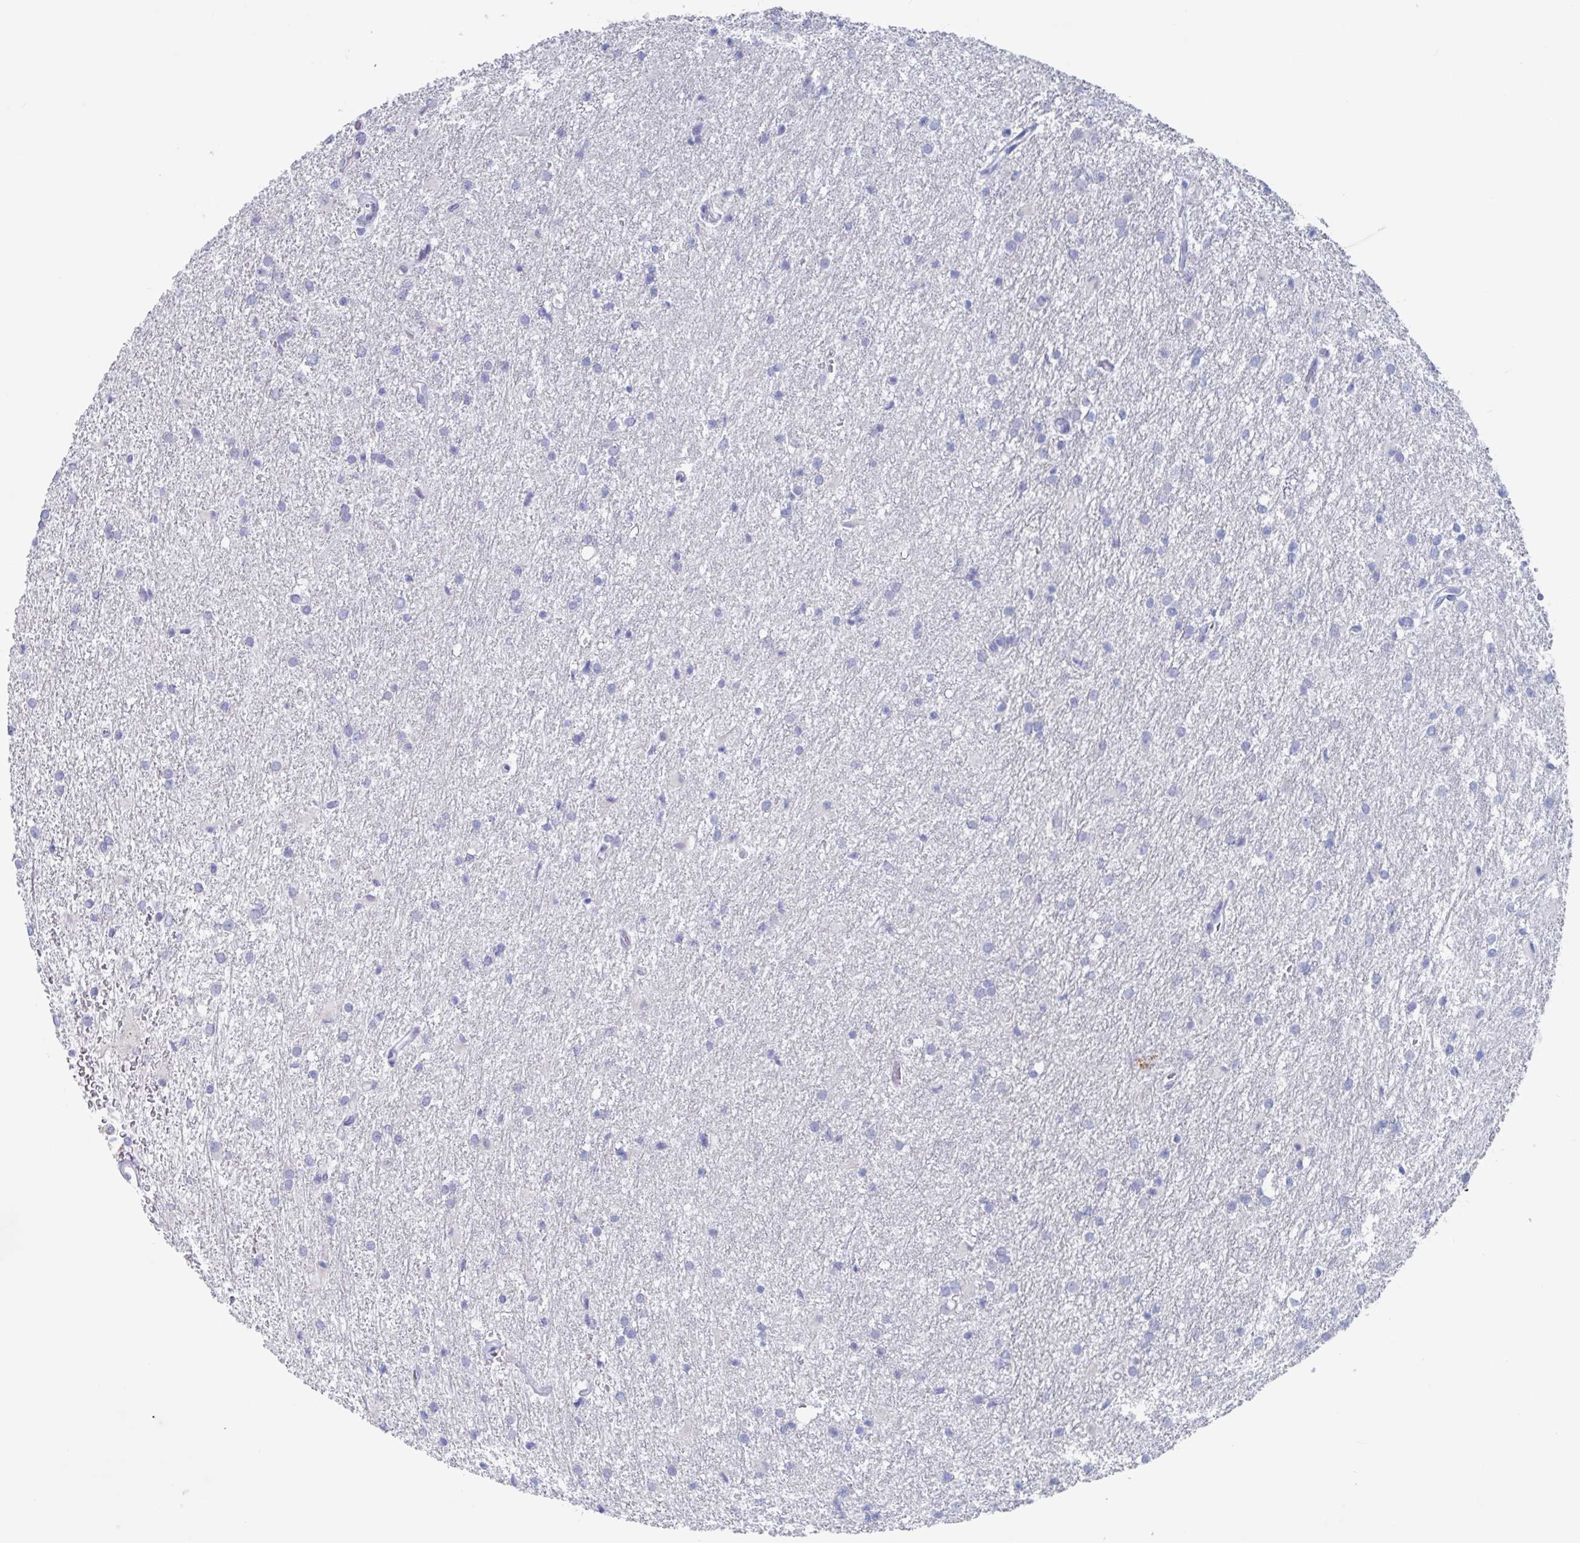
{"staining": {"intensity": "negative", "quantity": "none", "location": "none"}, "tissue": "glioma", "cell_type": "Tumor cells", "image_type": "cancer", "snomed": [{"axis": "morphology", "description": "Glioma, malignant, High grade"}, {"axis": "topography", "description": "Brain"}], "caption": "Immunohistochemistry photomicrograph of glioma stained for a protein (brown), which shows no expression in tumor cells.", "gene": "NT5C3B", "patient": {"sex": "female", "age": 50}}